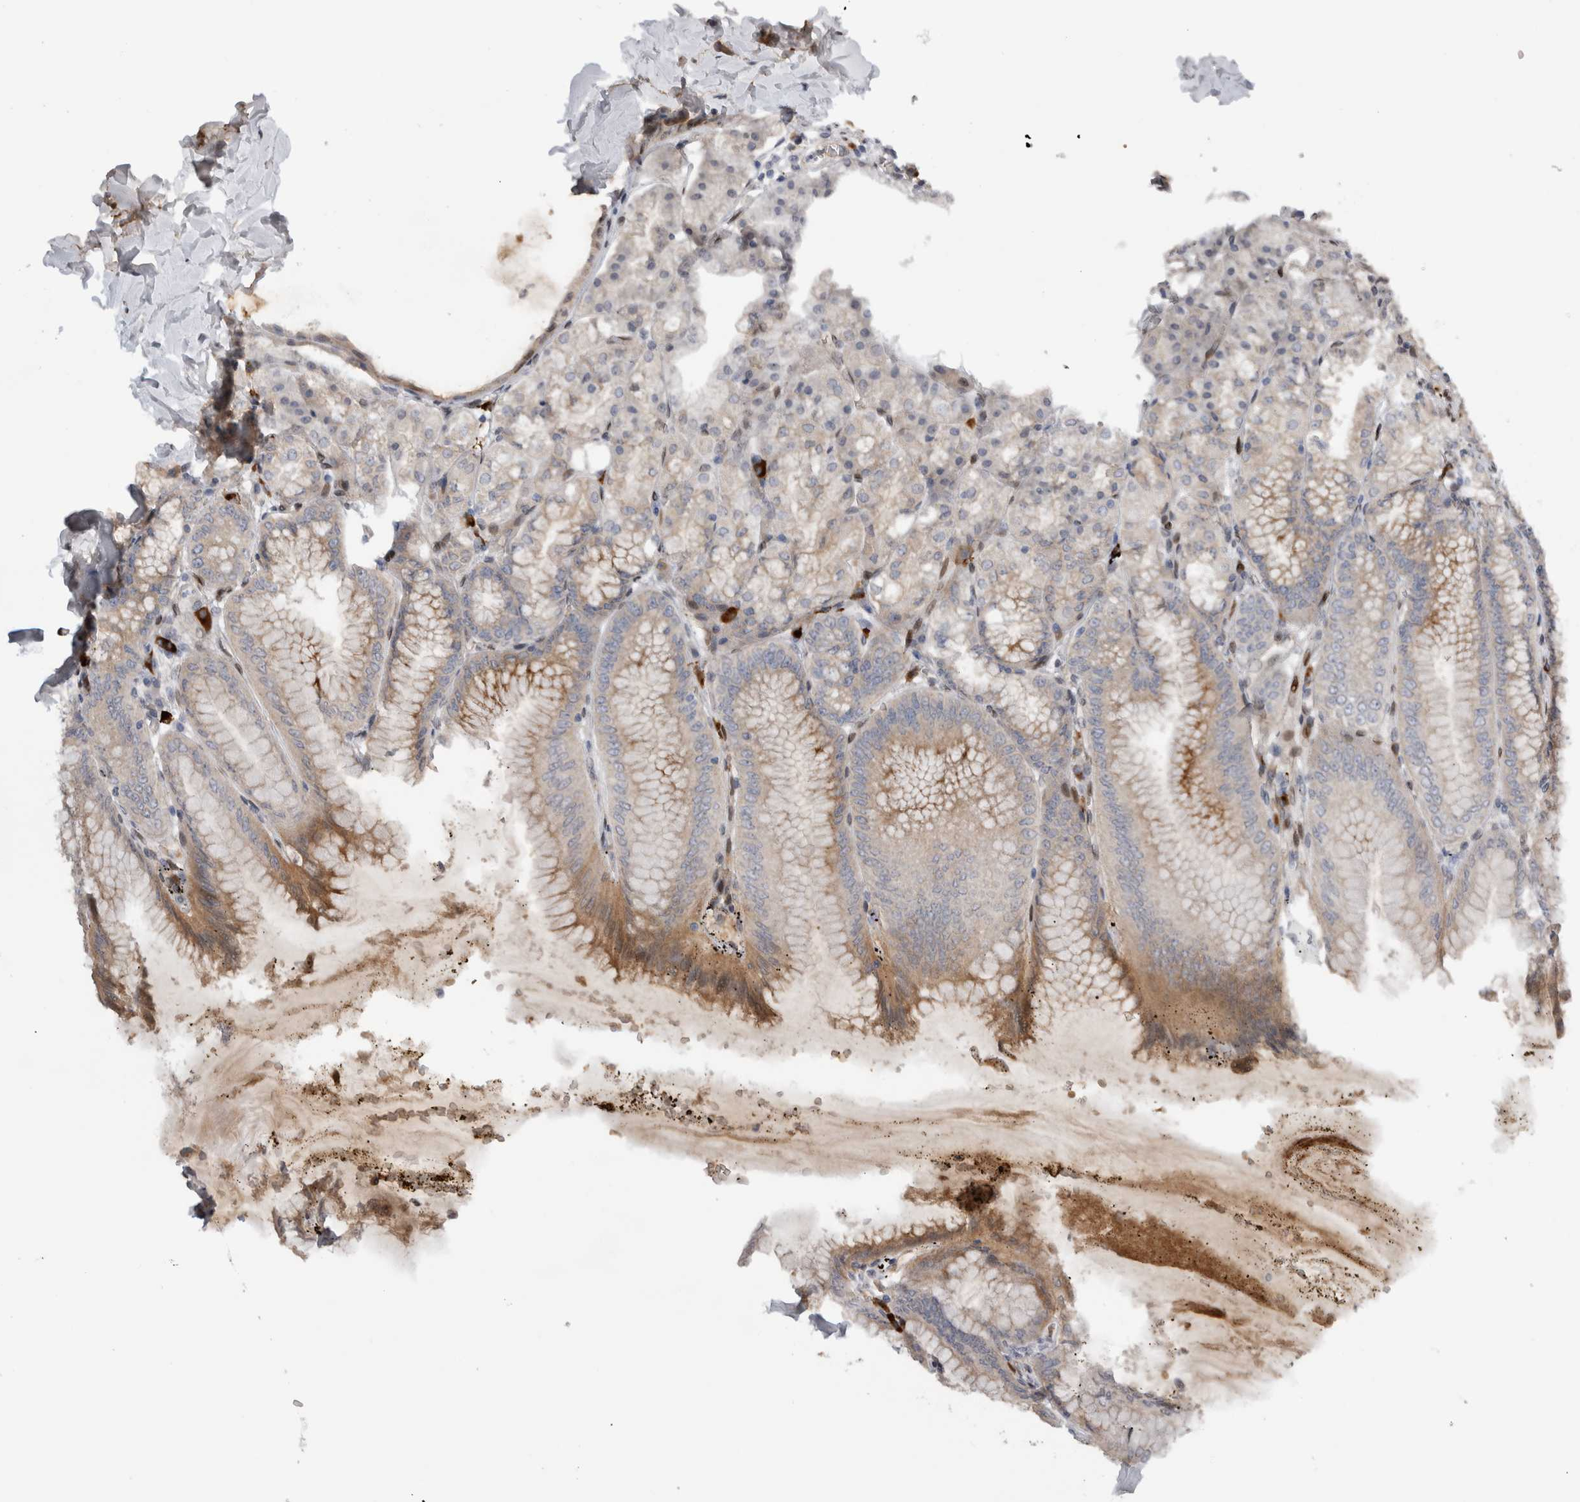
{"staining": {"intensity": "moderate", "quantity": "25%-75%", "location": "cytoplasmic/membranous"}, "tissue": "stomach", "cell_type": "Glandular cells", "image_type": "normal", "snomed": [{"axis": "morphology", "description": "Normal tissue, NOS"}, {"axis": "topography", "description": "Stomach, lower"}], "caption": "Immunohistochemical staining of normal stomach shows 25%-75% levels of moderate cytoplasmic/membranous protein expression in about 25%-75% of glandular cells. (DAB = brown stain, brightfield microscopy at high magnification).", "gene": "DMTN", "patient": {"sex": "male", "age": 71}}